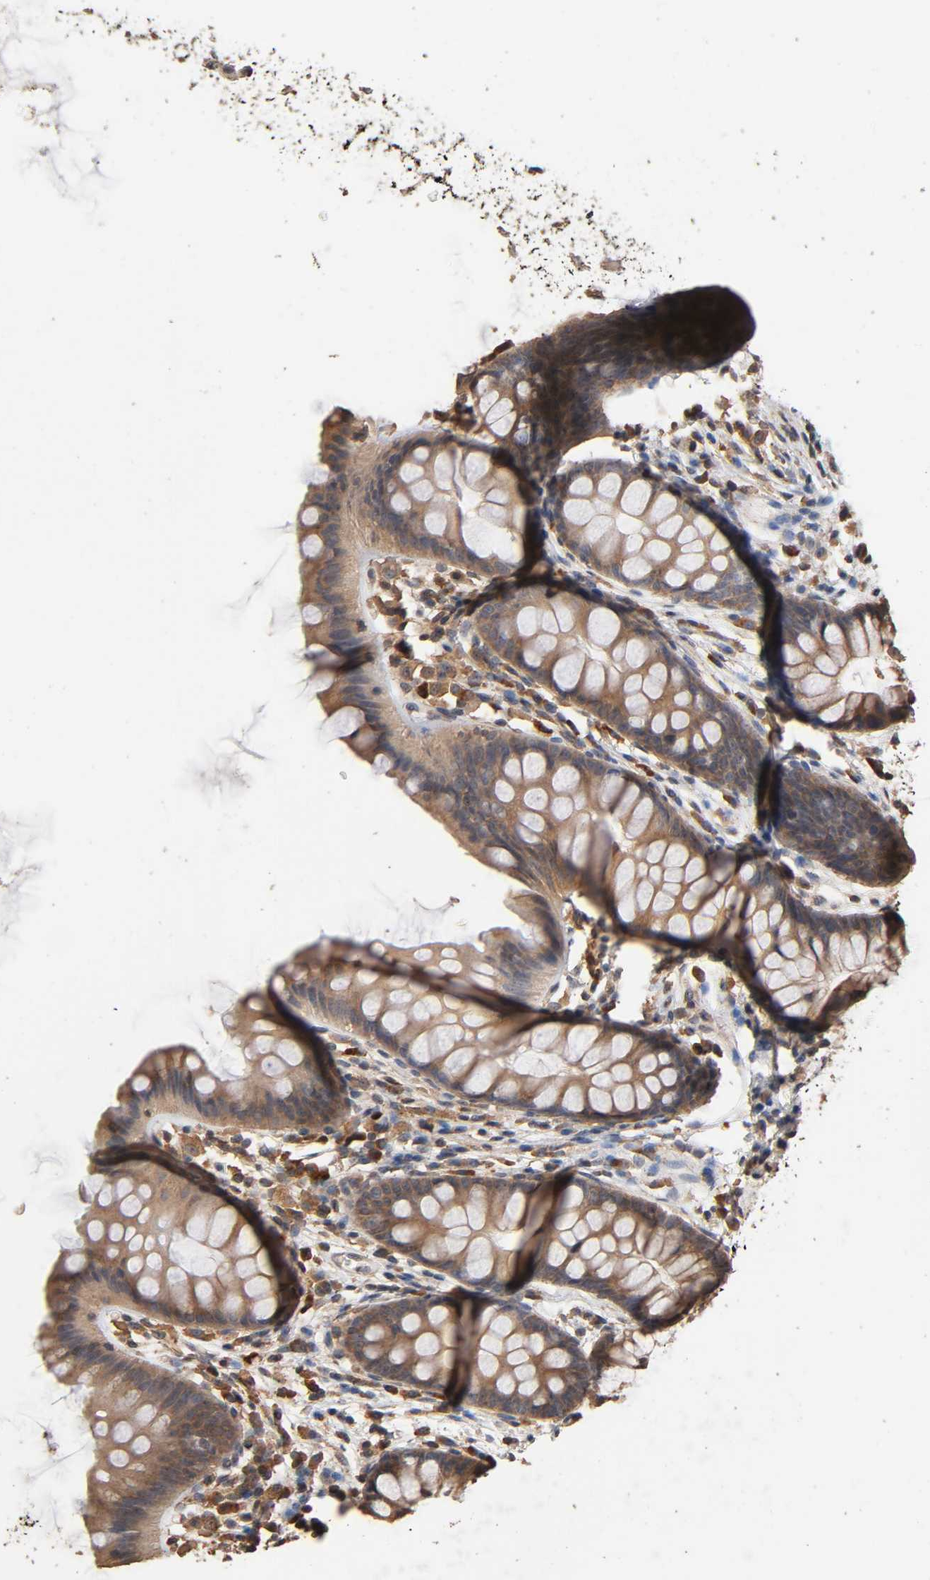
{"staining": {"intensity": "negative", "quantity": "none", "location": "none"}, "tissue": "colon", "cell_type": "Endothelial cells", "image_type": "normal", "snomed": [{"axis": "morphology", "description": "Normal tissue, NOS"}, {"axis": "topography", "description": "Smooth muscle"}, {"axis": "topography", "description": "Colon"}], "caption": "Immunohistochemistry (IHC) micrograph of unremarkable colon: colon stained with DAB displays no significant protein staining in endothelial cells.", "gene": "ARHGEF7", "patient": {"sex": "male", "age": 67}}